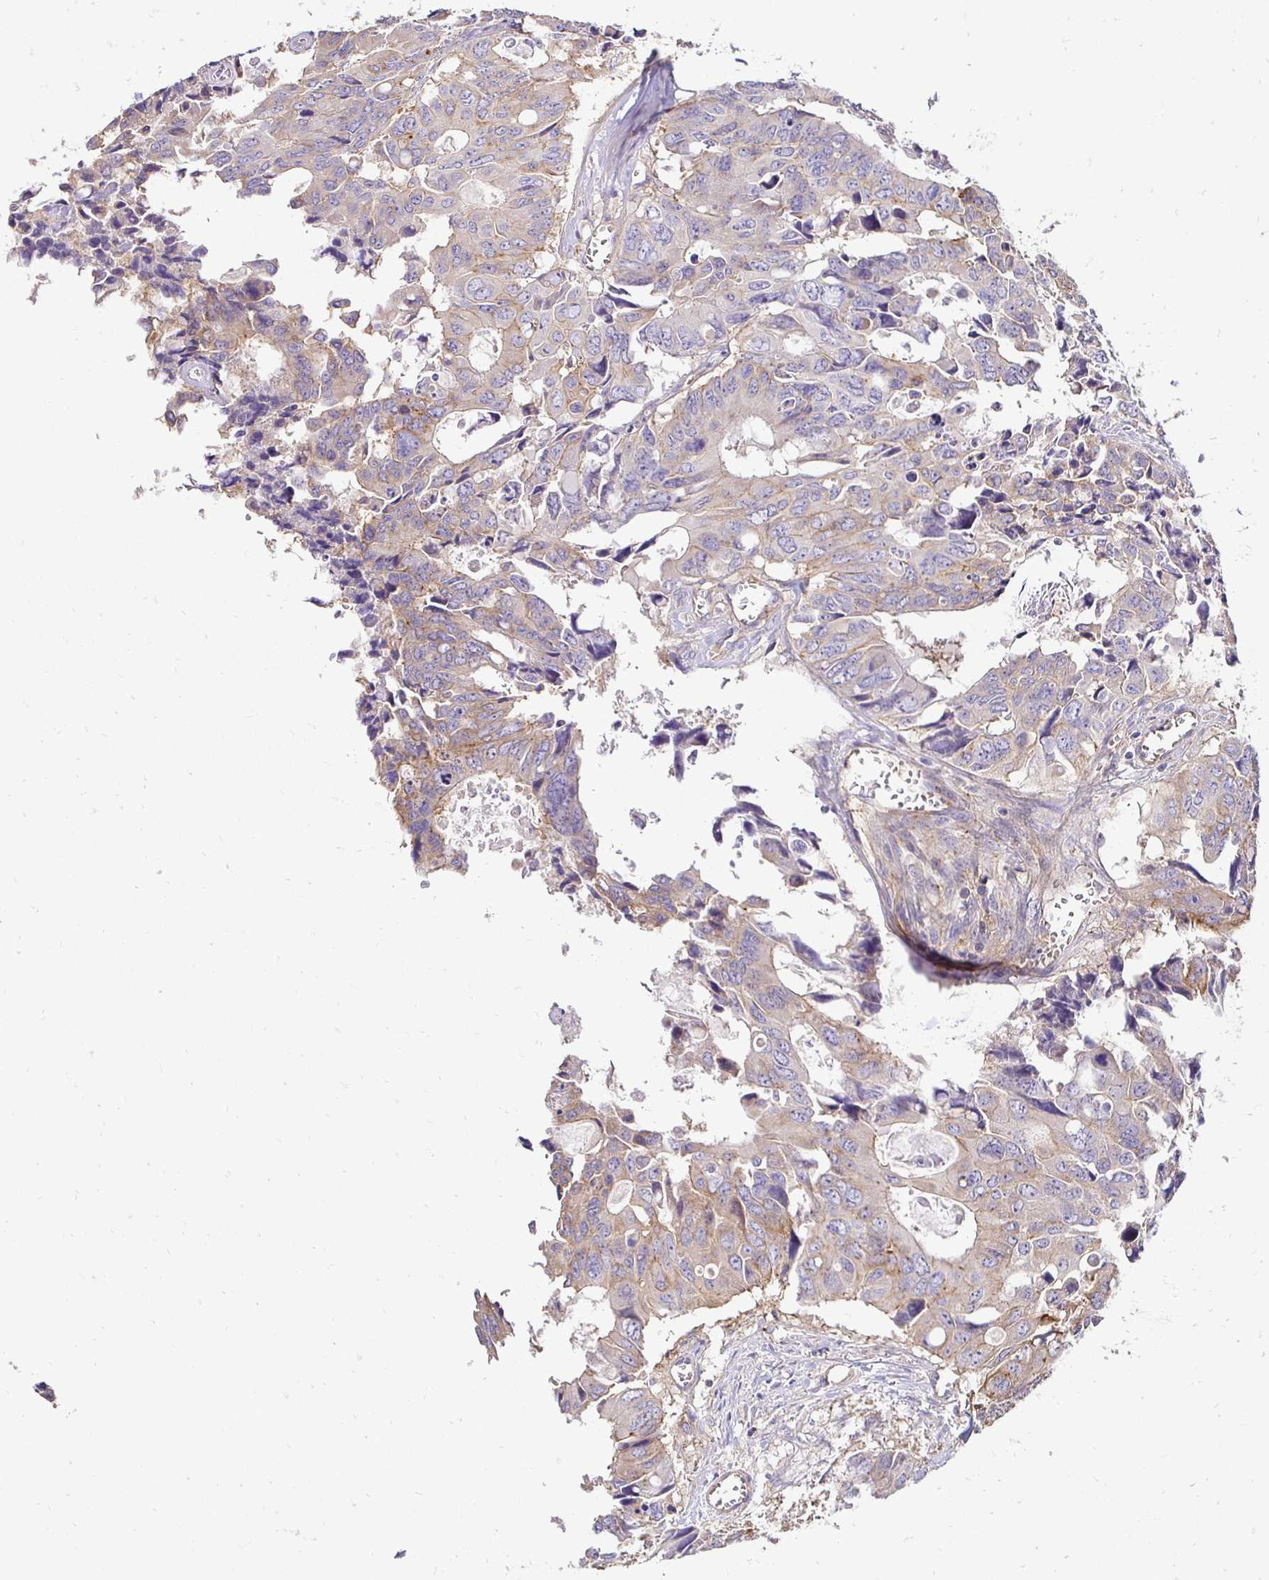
{"staining": {"intensity": "moderate", "quantity": "25%-75%", "location": "cytoplasmic/membranous"}, "tissue": "colorectal cancer", "cell_type": "Tumor cells", "image_type": "cancer", "snomed": [{"axis": "morphology", "description": "Adenocarcinoma, NOS"}, {"axis": "topography", "description": "Rectum"}], "caption": "There is medium levels of moderate cytoplasmic/membranous expression in tumor cells of colorectal cancer, as demonstrated by immunohistochemical staining (brown color).", "gene": "SLC9A1", "patient": {"sex": "male", "age": 76}}